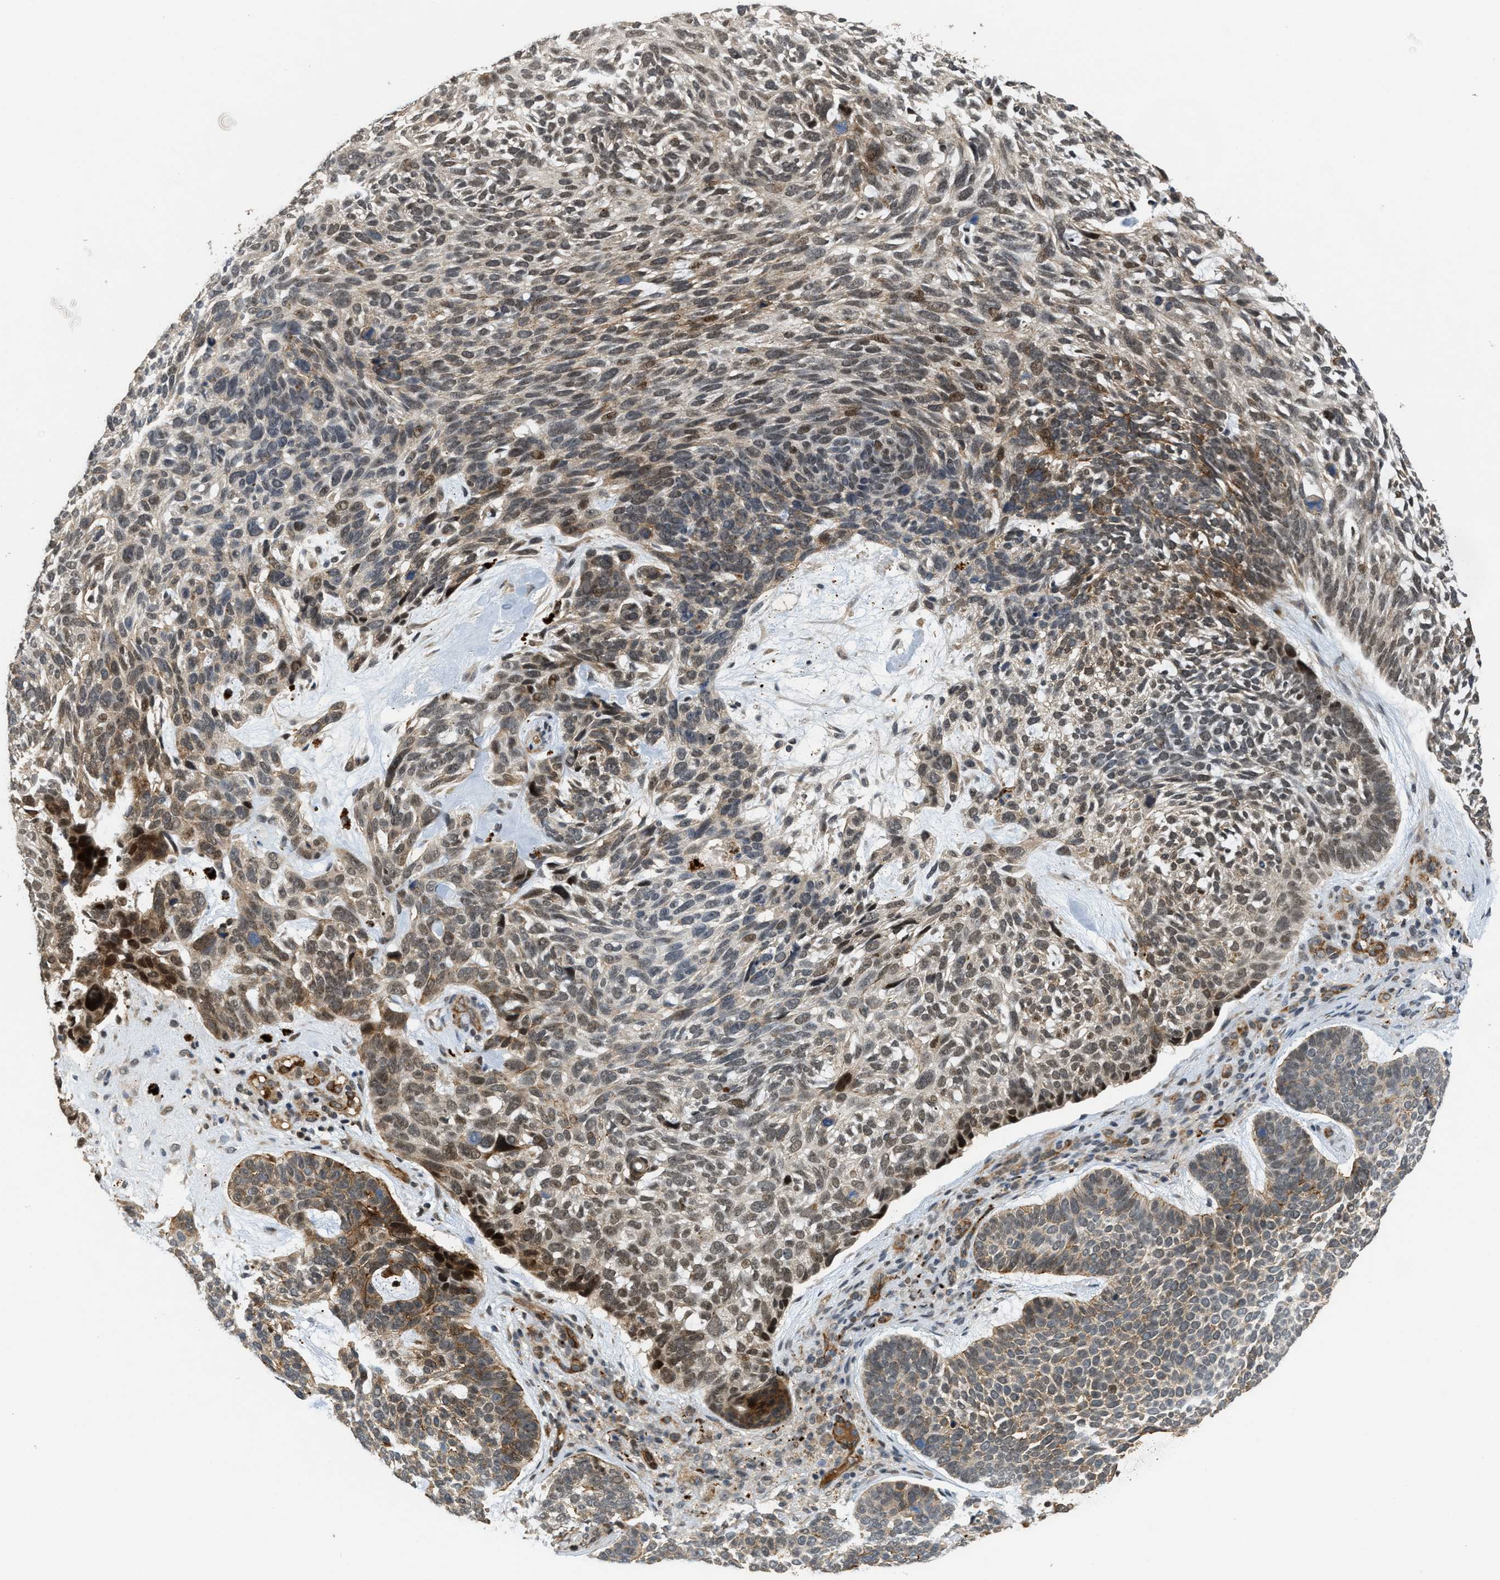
{"staining": {"intensity": "moderate", "quantity": "25%-75%", "location": "cytoplasmic/membranous"}, "tissue": "skin cancer", "cell_type": "Tumor cells", "image_type": "cancer", "snomed": [{"axis": "morphology", "description": "Basal cell carcinoma"}, {"axis": "topography", "description": "Skin"}, {"axis": "topography", "description": "Skin of head"}], "caption": "The immunohistochemical stain shows moderate cytoplasmic/membranous expression in tumor cells of skin basal cell carcinoma tissue. (IHC, brightfield microscopy, high magnification).", "gene": "DPF2", "patient": {"sex": "female", "age": 85}}